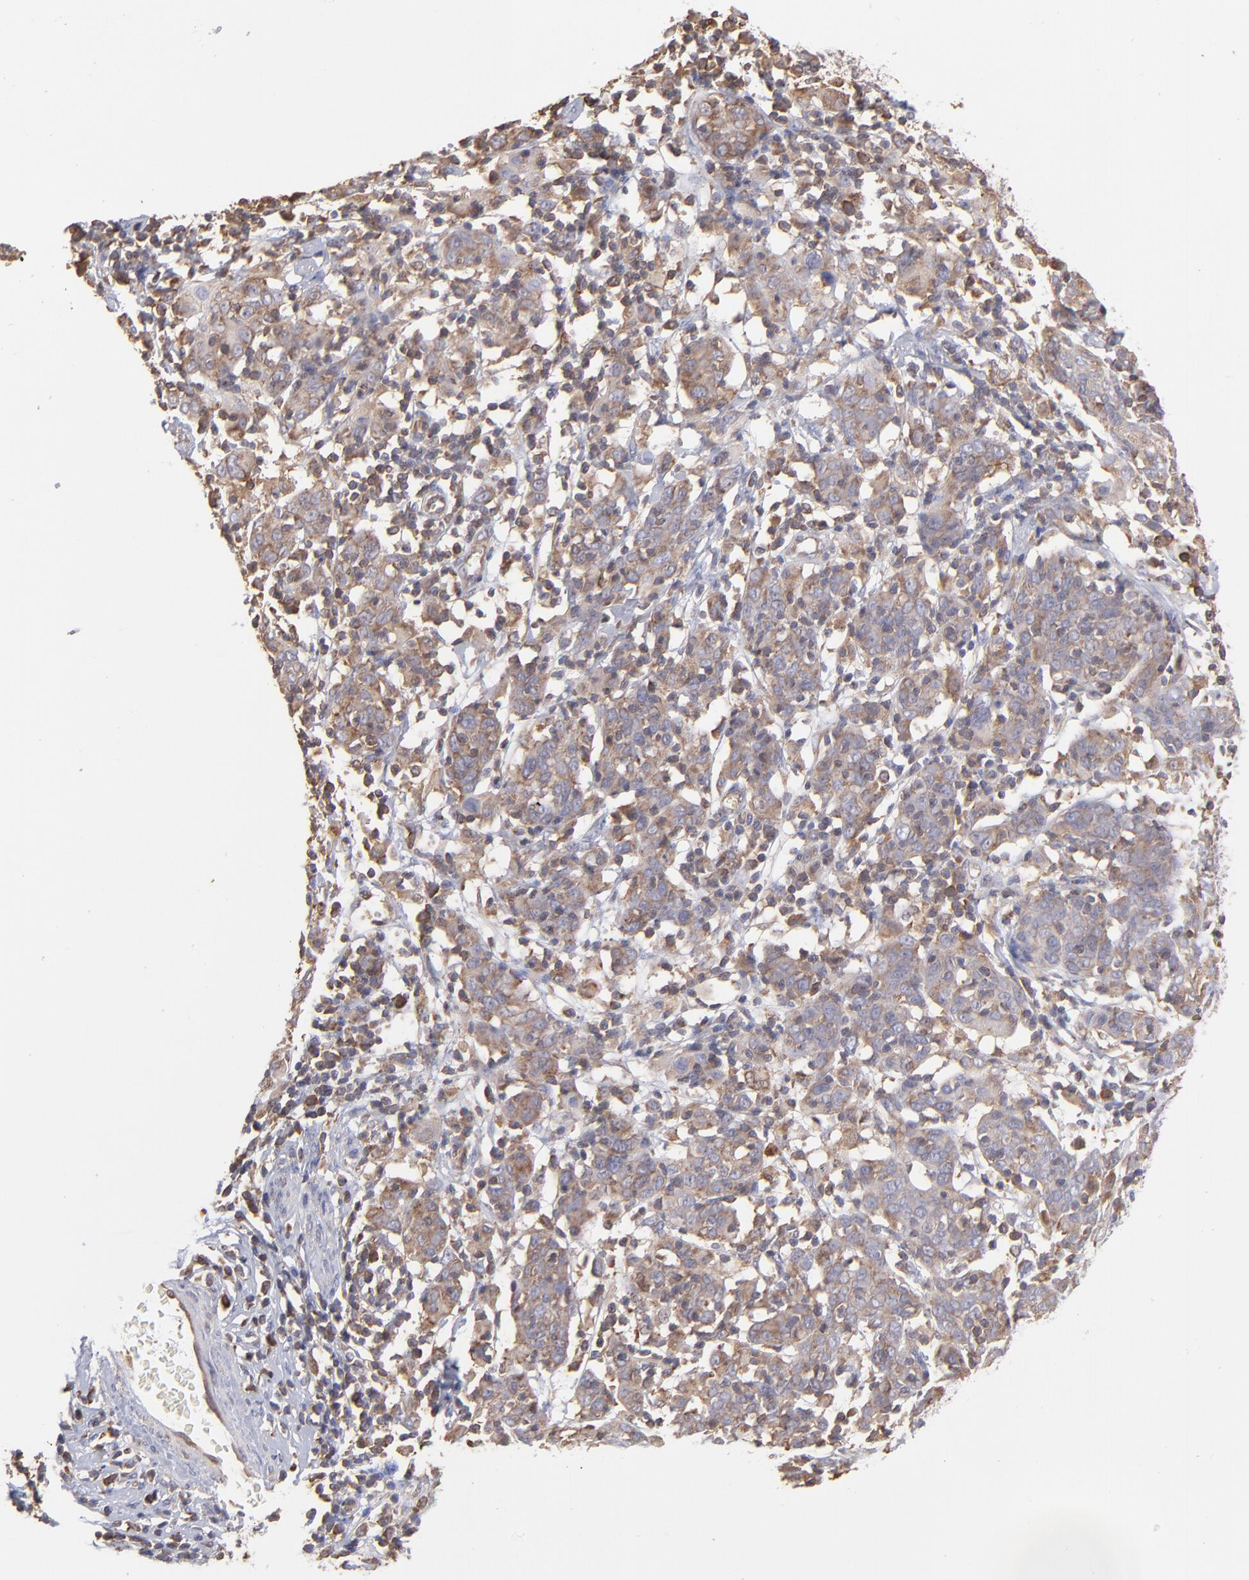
{"staining": {"intensity": "moderate", "quantity": ">75%", "location": "cytoplasmic/membranous"}, "tissue": "cervical cancer", "cell_type": "Tumor cells", "image_type": "cancer", "snomed": [{"axis": "morphology", "description": "Normal tissue, NOS"}, {"axis": "morphology", "description": "Squamous cell carcinoma, NOS"}, {"axis": "topography", "description": "Cervix"}], "caption": "IHC of human cervical squamous cell carcinoma shows medium levels of moderate cytoplasmic/membranous positivity in approximately >75% of tumor cells.", "gene": "MAPRE1", "patient": {"sex": "female", "age": 67}}